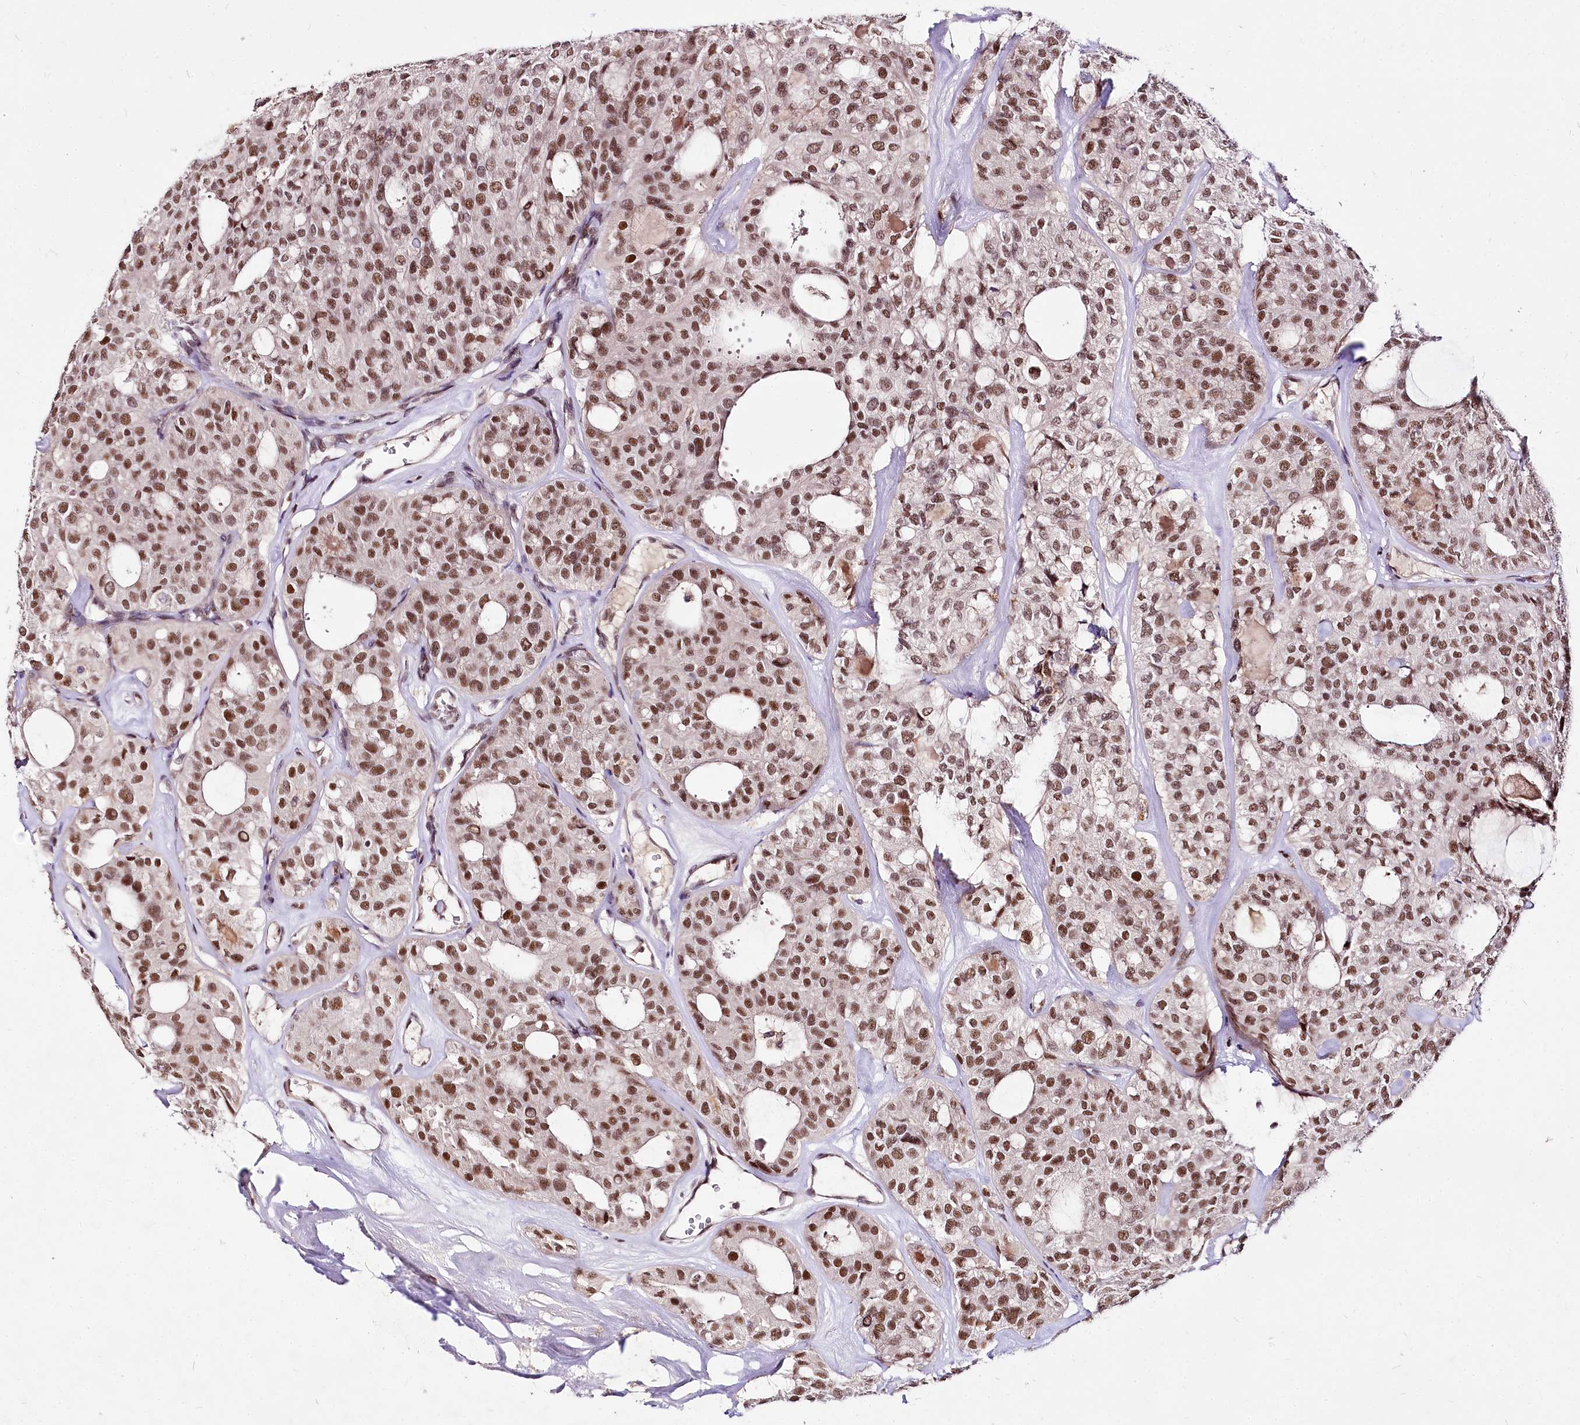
{"staining": {"intensity": "moderate", "quantity": ">75%", "location": "nuclear"}, "tissue": "thyroid cancer", "cell_type": "Tumor cells", "image_type": "cancer", "snomed": [{"axis": "morphology", "description": "Follicular adenoma carcinoma, NOS"}, {"axis": "topography", "description": "Thyroid gland"}], "caption": "Immunohistochemical staining of thyroid cancer exhibits moderate nuclear protein positivity in approximately >75% of tumor cells.", "gene": "POLA2", "patient": {"sex": "male", "age": 75}}